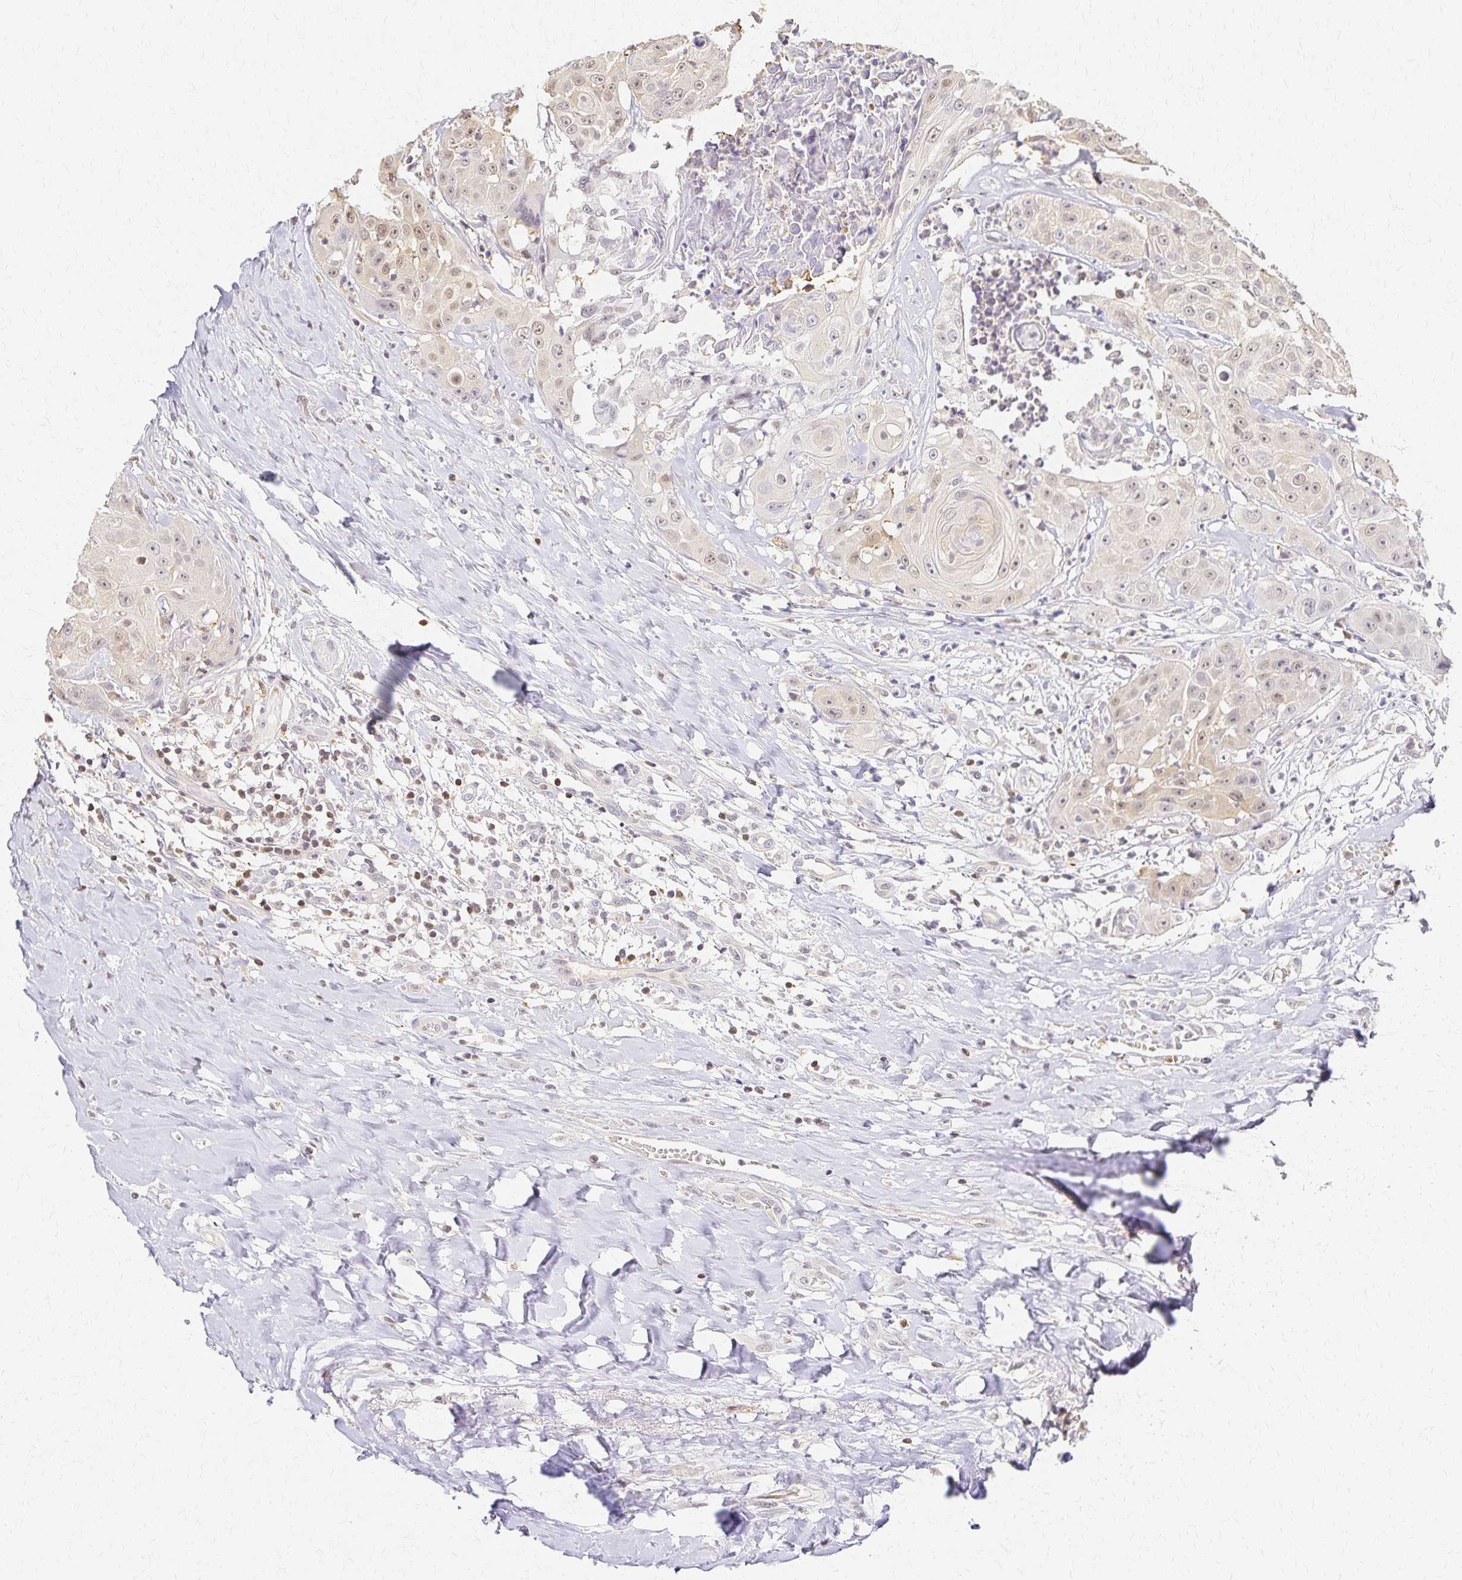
{"staining": {"intensity": "weak", "quantity": "25%-75%", "location": "nuclear"}, "tissue": "head and neck cancer", "cell_type": "Tumor cells", "image_type": "cancer", "snomed": [{"axis": "morphology", "description": "Squamous cell carcinoma, NOS"}, {"axis": "topography", "description": "Head-Neck"}], "caption": "Head and neck cancer stained for a protein exhibits weak nuclear positivity in tumor cells.", "gene": "AZGP1", "patient": {"sex": "male", "age": 83}}